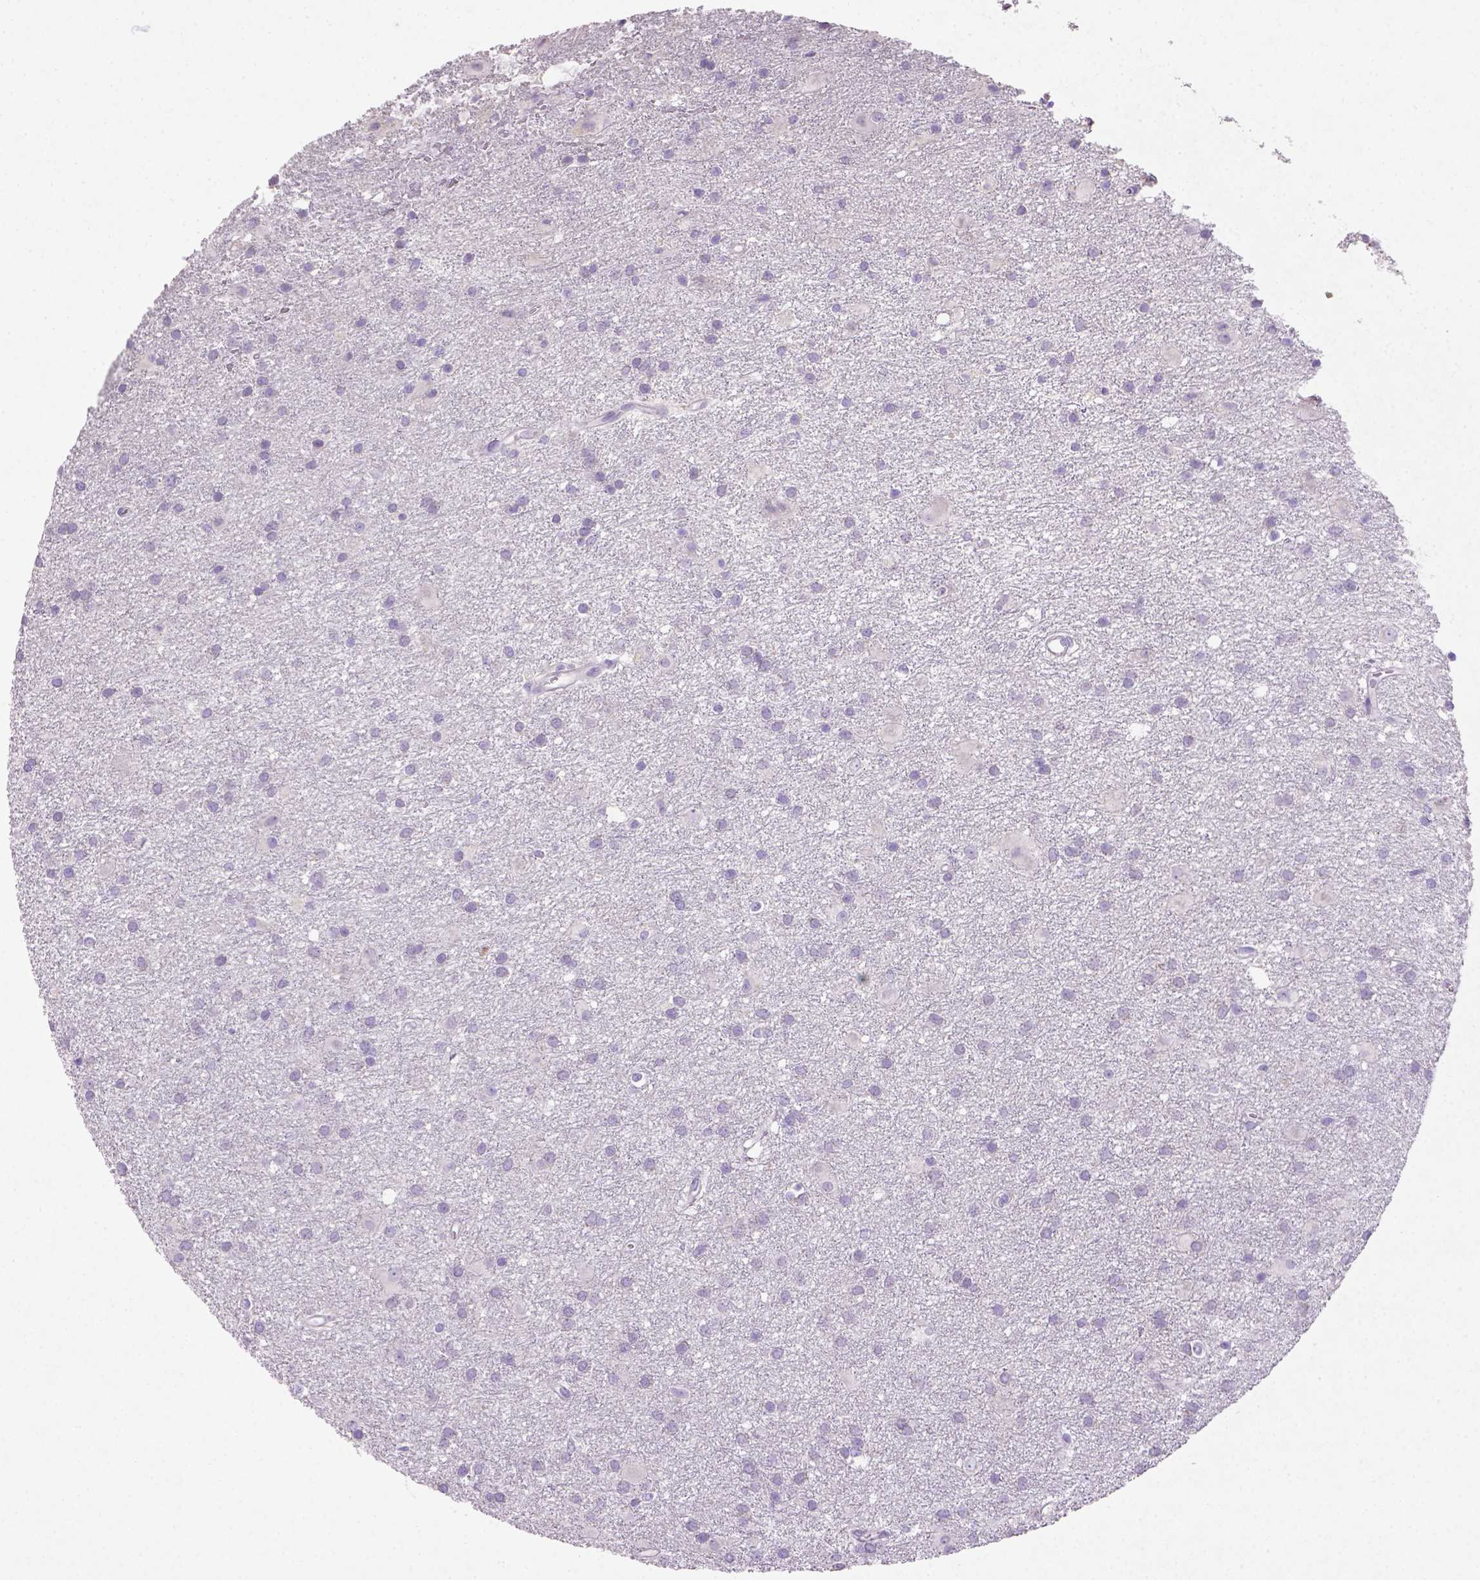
{"staining": {"intensity": "negative", "quantity": "none", "location": "none"}, "tissue": "glioma", "cell_type": "Tumor cells", "image_type": "cancer", "snomed": [{"axis": "morphology", "description": "Glioma, malignant, Low grade"}, {"axis": "topography", "description": "Brain"}], "caption": "The image reveals no significant expression in tumor cells of malignant low-grade glioma.", "gene": "NUDT2", "patient": {"sex": "male", "age": 58}}